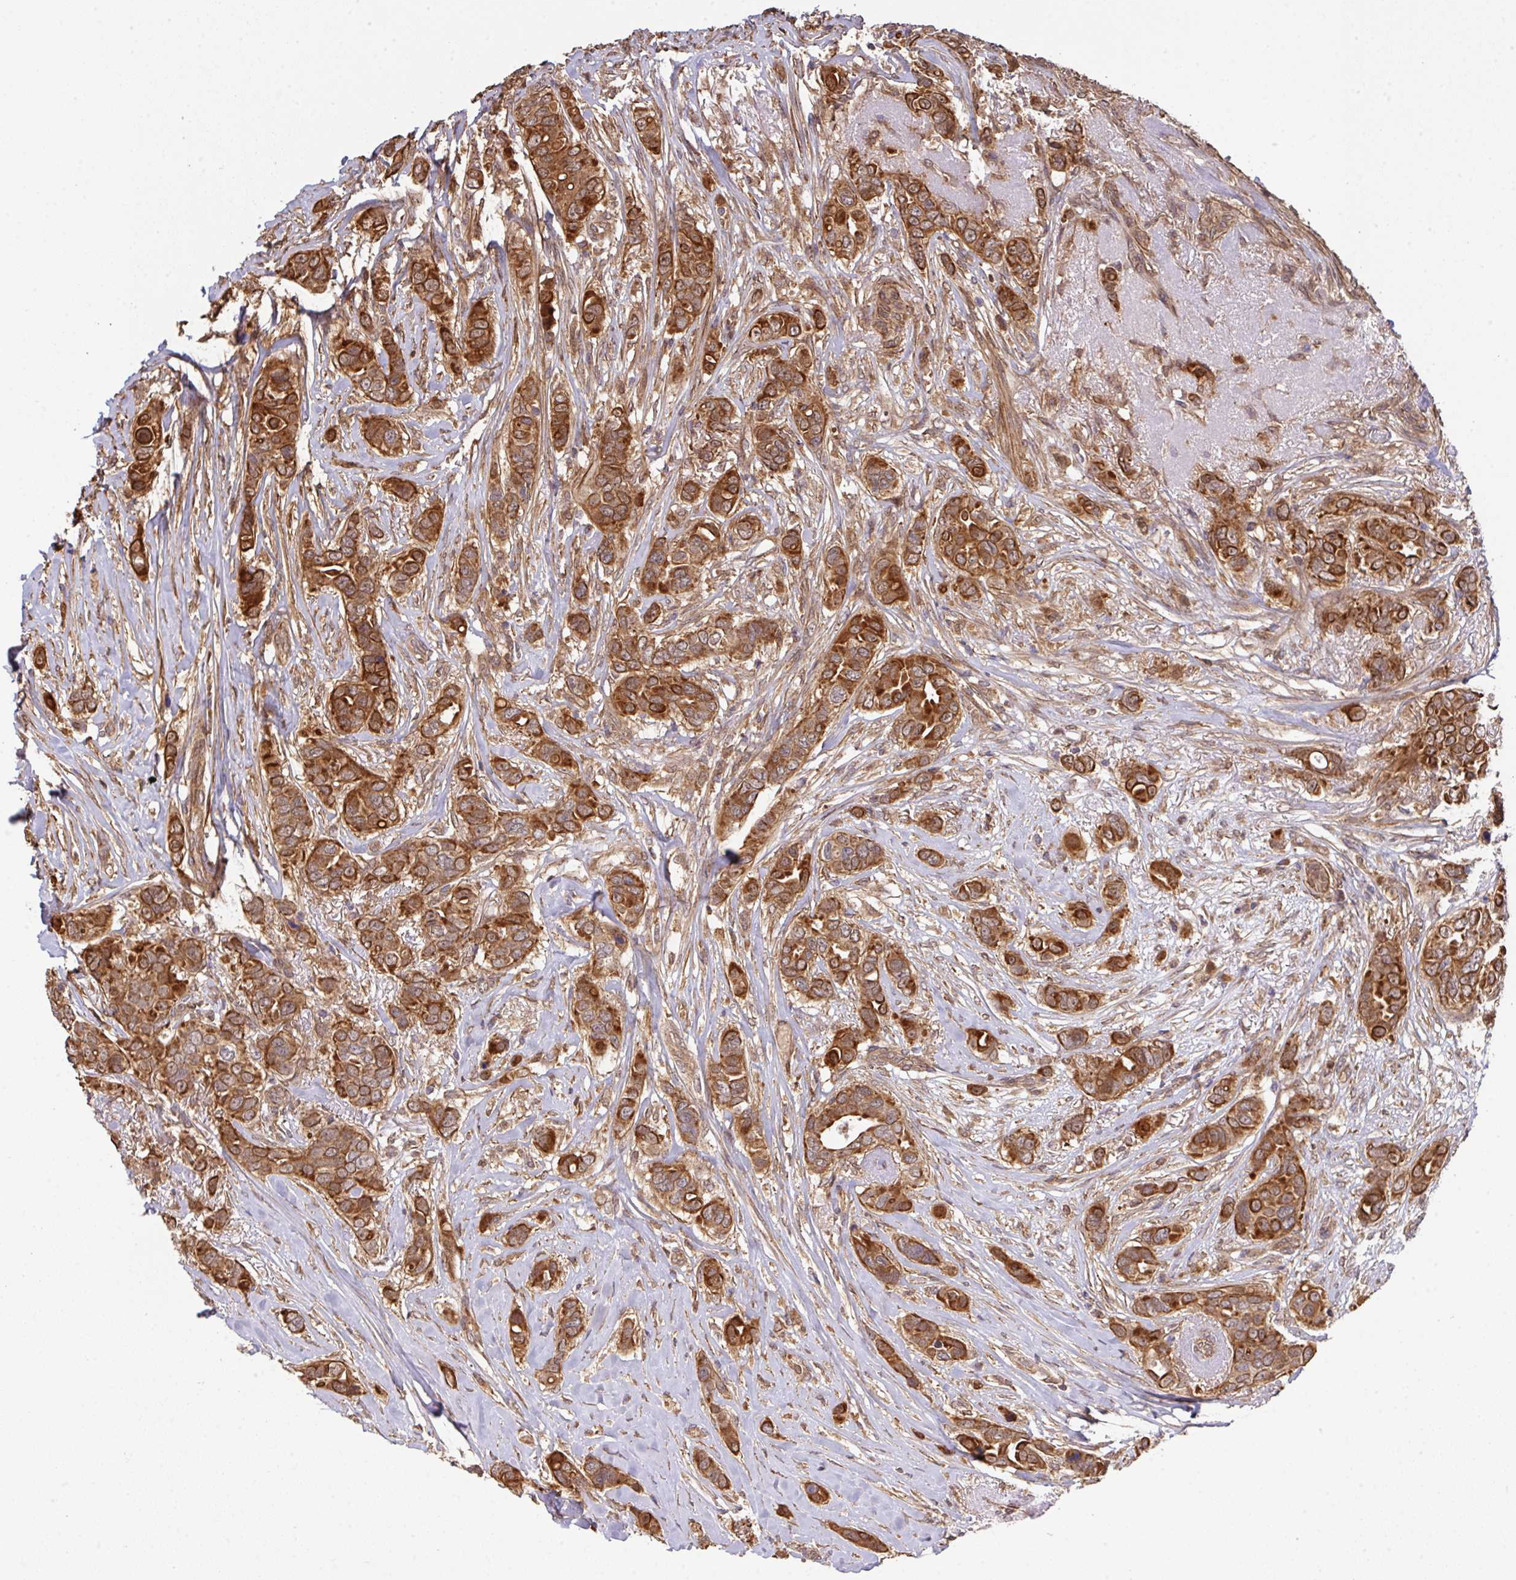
{"staining": {"intensity": "strong", "quantity": ">75%", "location": "cytoplasmic/membranous,nuclear"}, "tissue": "breast cancer", "cell_type": "Tumor cells", "image_type": "cancer", "snomed": [{"axis": "morphology", "description": "Lobular carcinoma"}, {"axis": "topography", "description": "Breast"}], "caption": "Breast cancer stained with a protein marker demonstrates strong staining in tumor cells.", "gene": "ARPIN", "patient": {"sex": "female", "age": 51}}